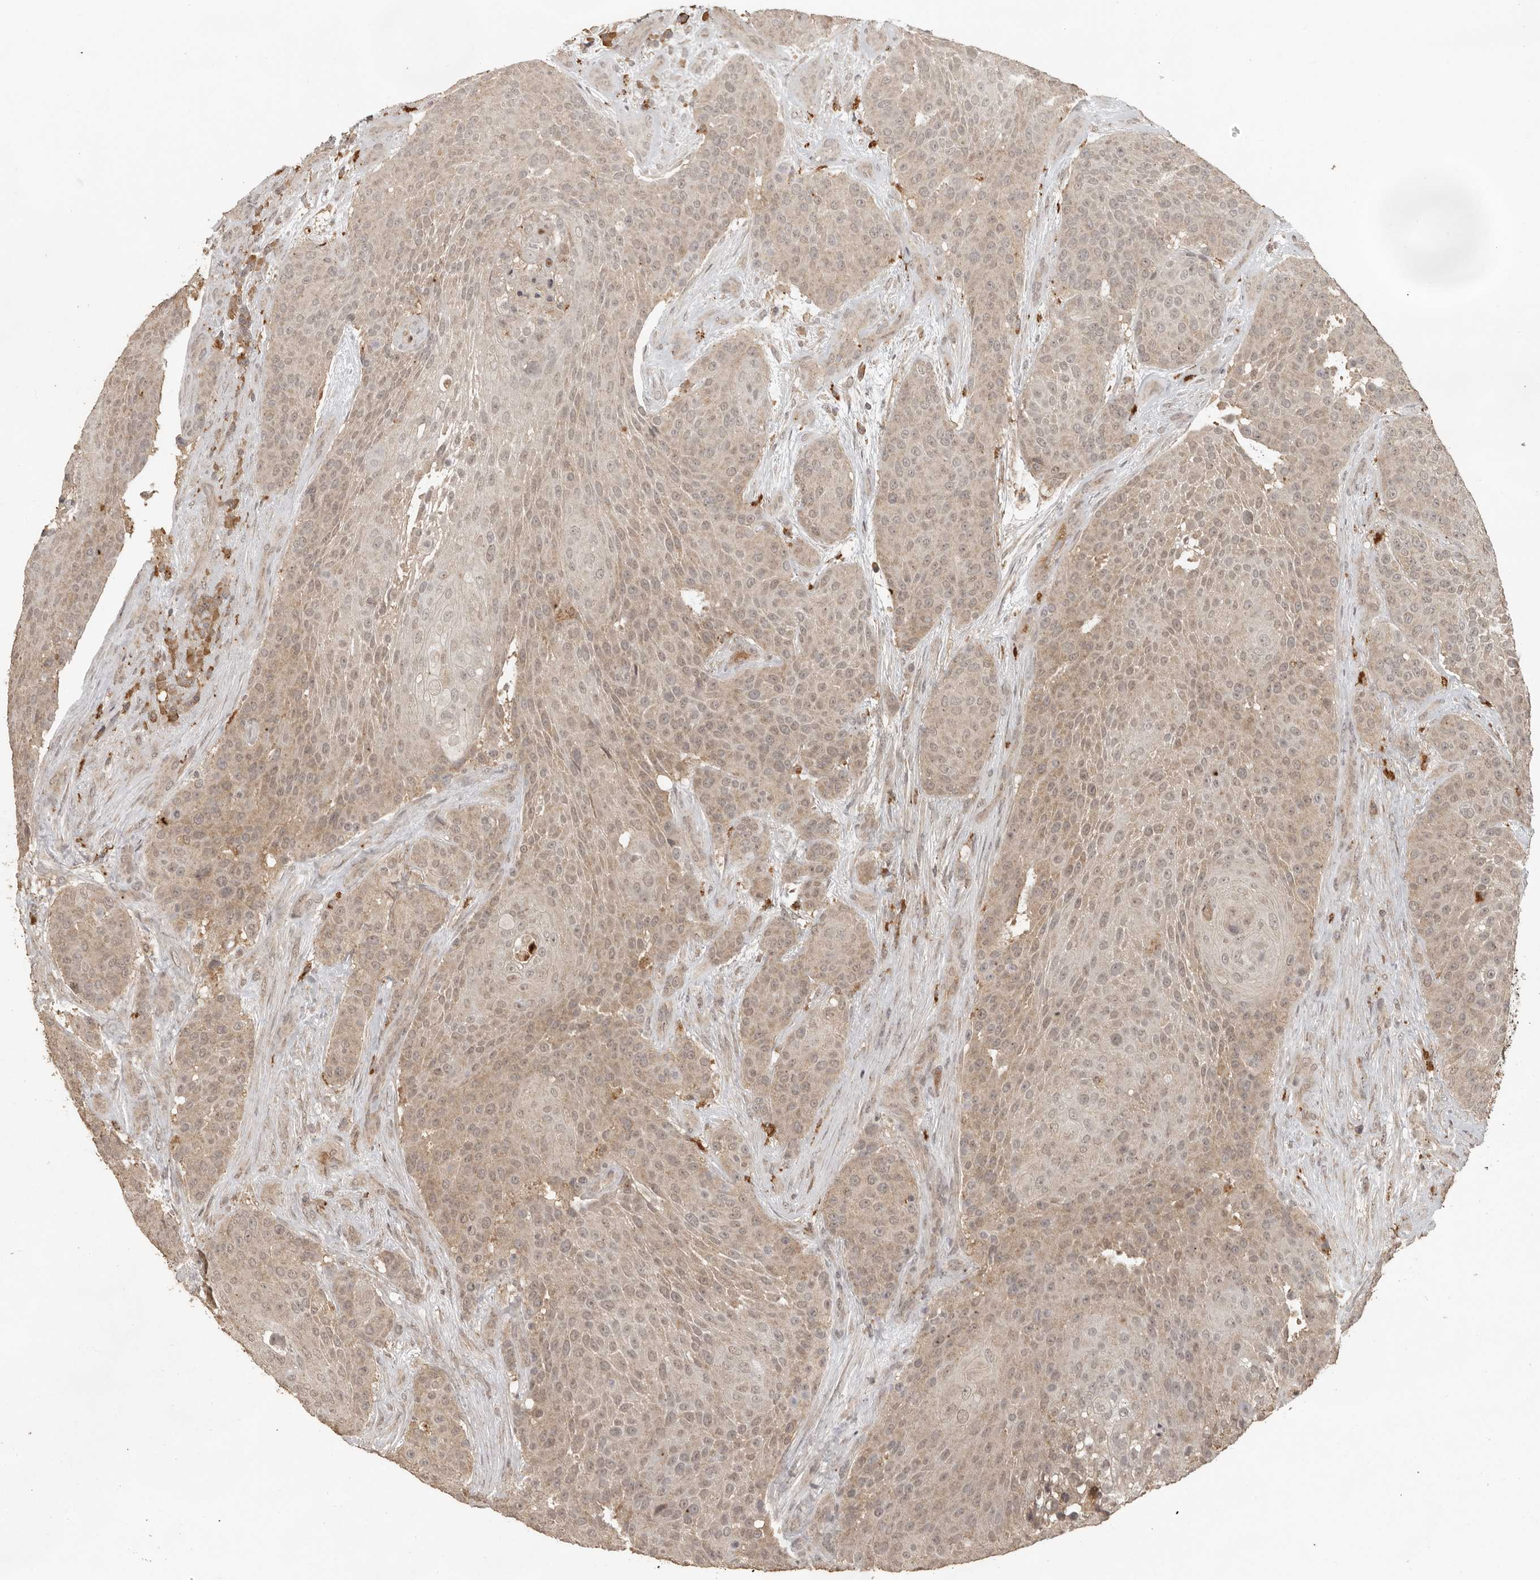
{"staining": {"intensity": "weak", "quantity": ">75%", "location": "cytoplasmic/membranous,nuclear"}, "tissue": "urothelial cancer", "cell_type": "Tumor cells", "image_type": "cancer", "snomed": [{"axis": "morphology", "description": "Urothelial carcinoma, High grade"}, {"axis": "topography", "description": "Urinary bladder"}], "caption": "Urothelial cancer was stained to show a protein in brown. There is low levels of weak cytoplasmic/membranous and nuclear positivity in approximately >75% of tumor cells.", "gene": "CTF1", "patient": {"sex": "female", "age": 63}}